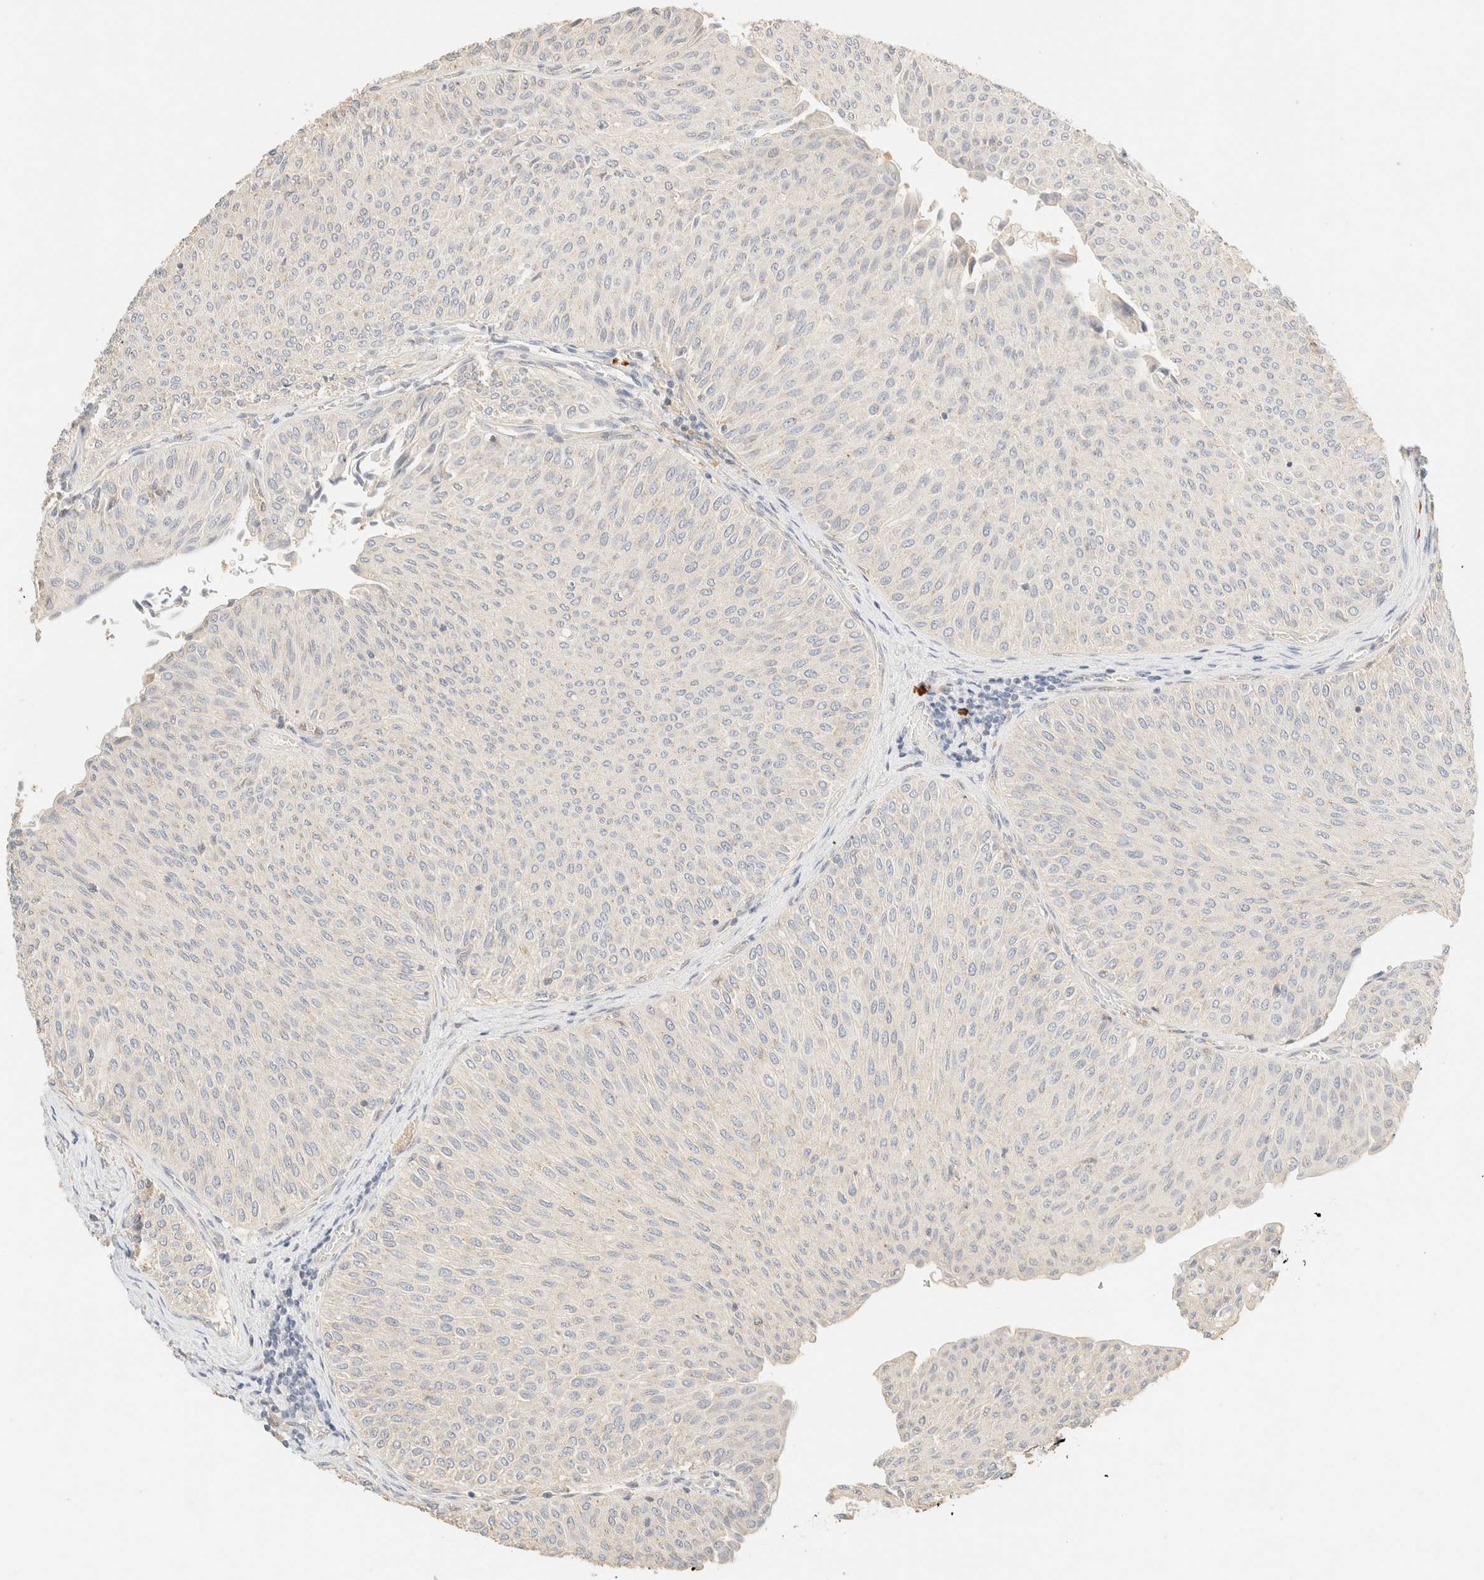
{"staining": {"intensity": "negative", "quantity": "none", "location": "none"}, "tissue": "urothelial cancer", "cell_type": "Tumor cells", "image_type": "cancer", "snomed": [{"axis": "morphology", "description": "Urothelial carcinoma, Low grade"}, {"axis": "topography", "description": "Urinary bladder"}], "caption": "The immunohistochemistry (IHC) image has no significant staining in tumor cells of urothelial cancer tissue.", "gene": "FHOD1", "patient": {"sex": "male", "age": 78}}